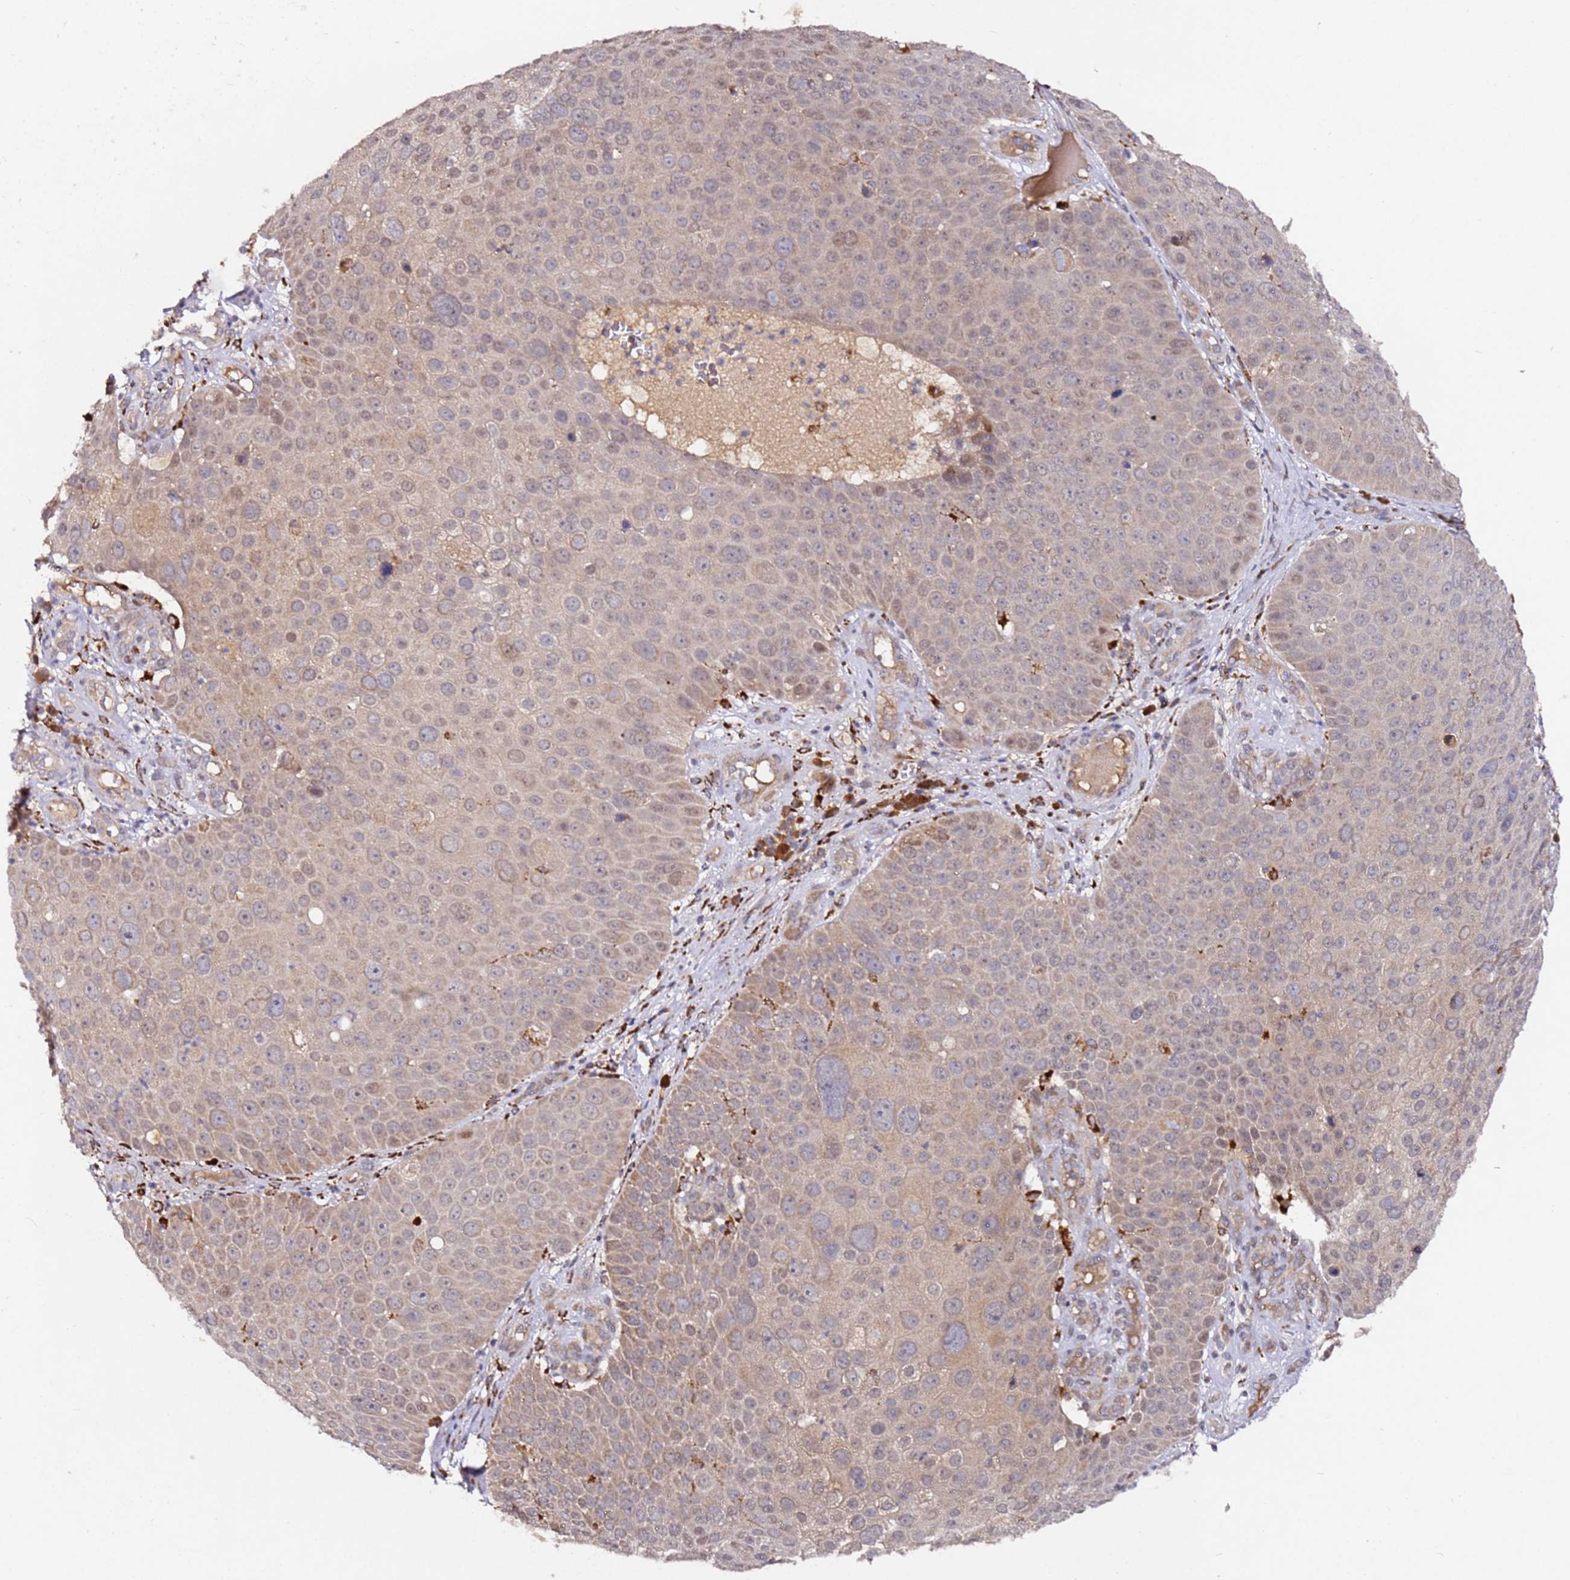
{"staining": {"intensity": "weak", "quantity": "<25%", "location": "cytoplasmic/membranous"}, "tissue": "skin cancer", "cell_type": "Tumor cells", "image_type": "cancer", "snomed": [{"axis": "morphology", "description": "Squamous cell carcinoma, NOS"}, {"axis": "topography", "description": "Skin"}], "caption": "Immunohistochemical staining of skin squamous cell carcinoma exhibits no significant staining in tumor cells.", "gene": "ALG11", "patient": {"sex": "male", "age": 71}}